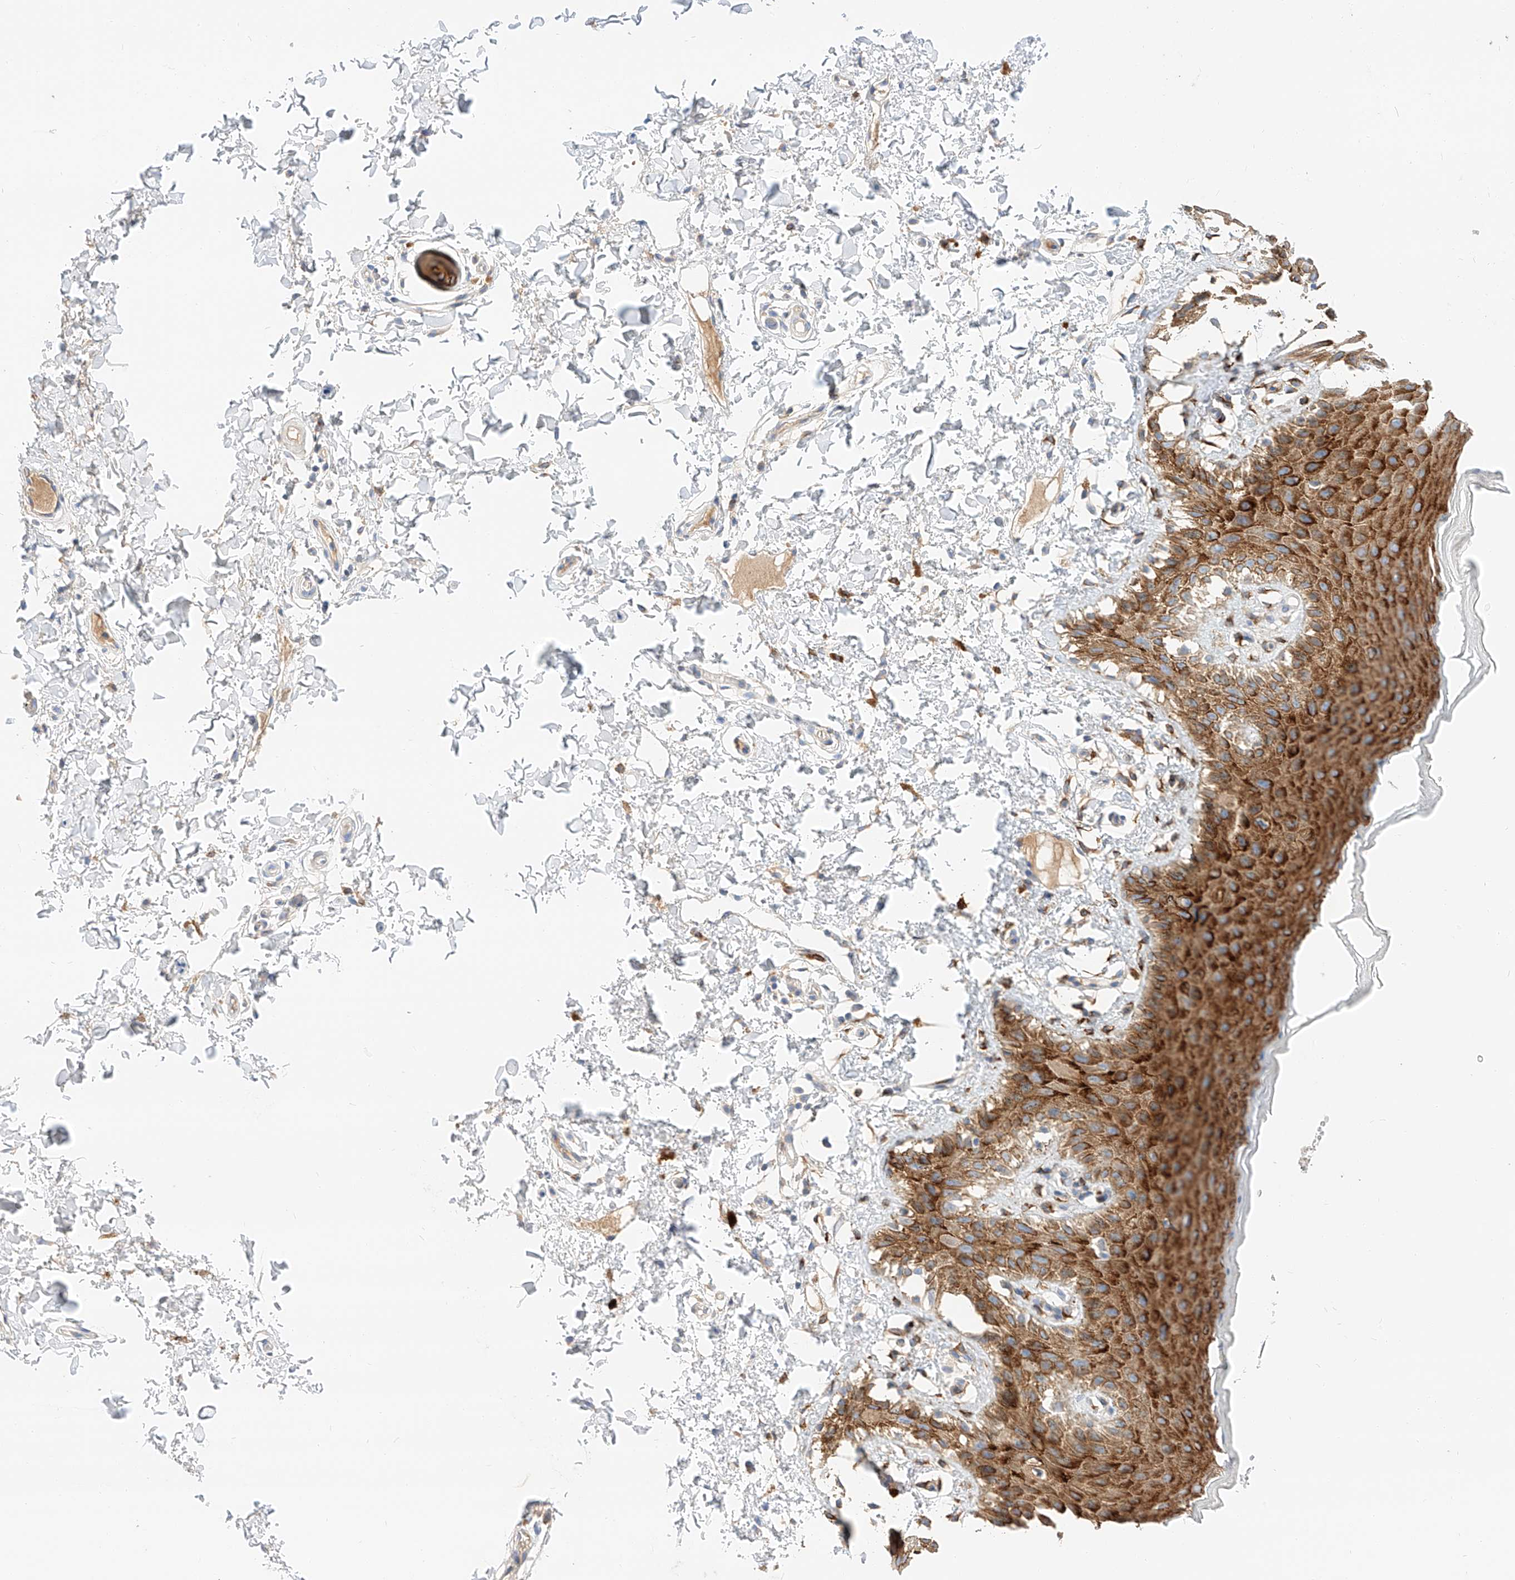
{"staining": {"intensity": "strong", "quantity": ">75%", "location": "cytoplasmic/membranous"}, "tissue": "skin", "cell_type": "Epidermal cells", "image_type": "normal", "snomed": [{"axis": "morphology", "description": "Normal tissue, NOS"}, {"axis": "topography", "description": "Anal"}], "caption": "The photomicrograph shows staining of benign skin, revealing strong cytoplasmic/membranous protein staining (brown color) within epidermal cells.", "gene": "MAP7", "patient": {"sex": "male", "age": 44}}